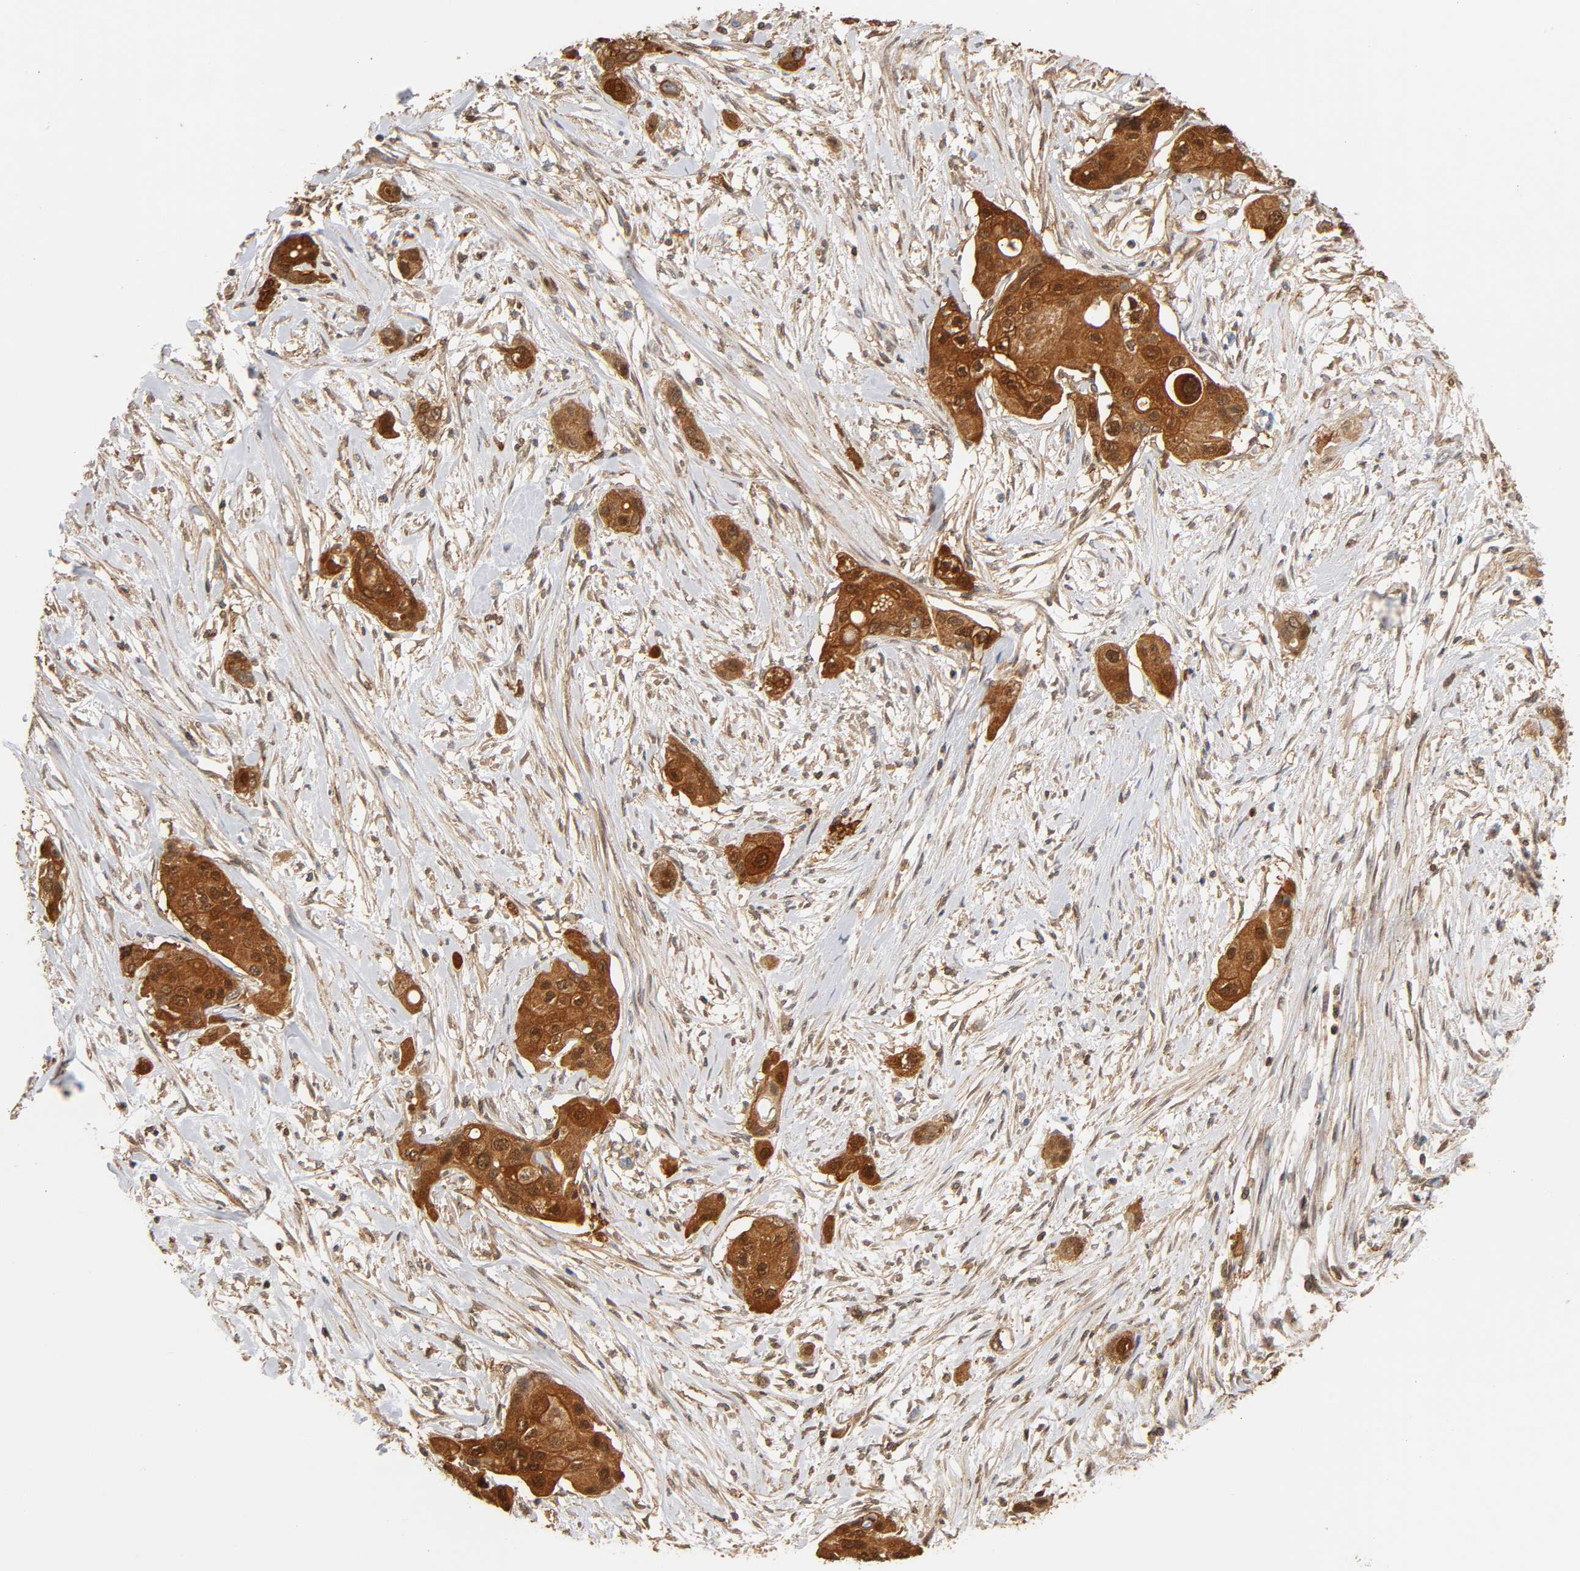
{"staining": {"intensity": "moderate", "quantity": ">75%", "location": "cytoplasmic/membranous,nuclear"}, "tissue": "pancreatic cancer", "cell_type": "Tumor cells", "image_type": "cancer", "snomed": [{"axis": "morphology", "description": "Adenocarcinoma, NOS"}, {"axis": "topography", "description": "Pancreas"}], "caption": "Immunohistochemical staining of human pancreatic cancer (adenocarcinoma) exhibits medium levels of moderate cytoplasmic/membranous and nuclear positivity in about >75% of tumor cells. (brown staining indicates protein expression, while blue staining denotes nuclei).", "gene": "ANXA11", "patient": {"sex": "female", "age": 60}}